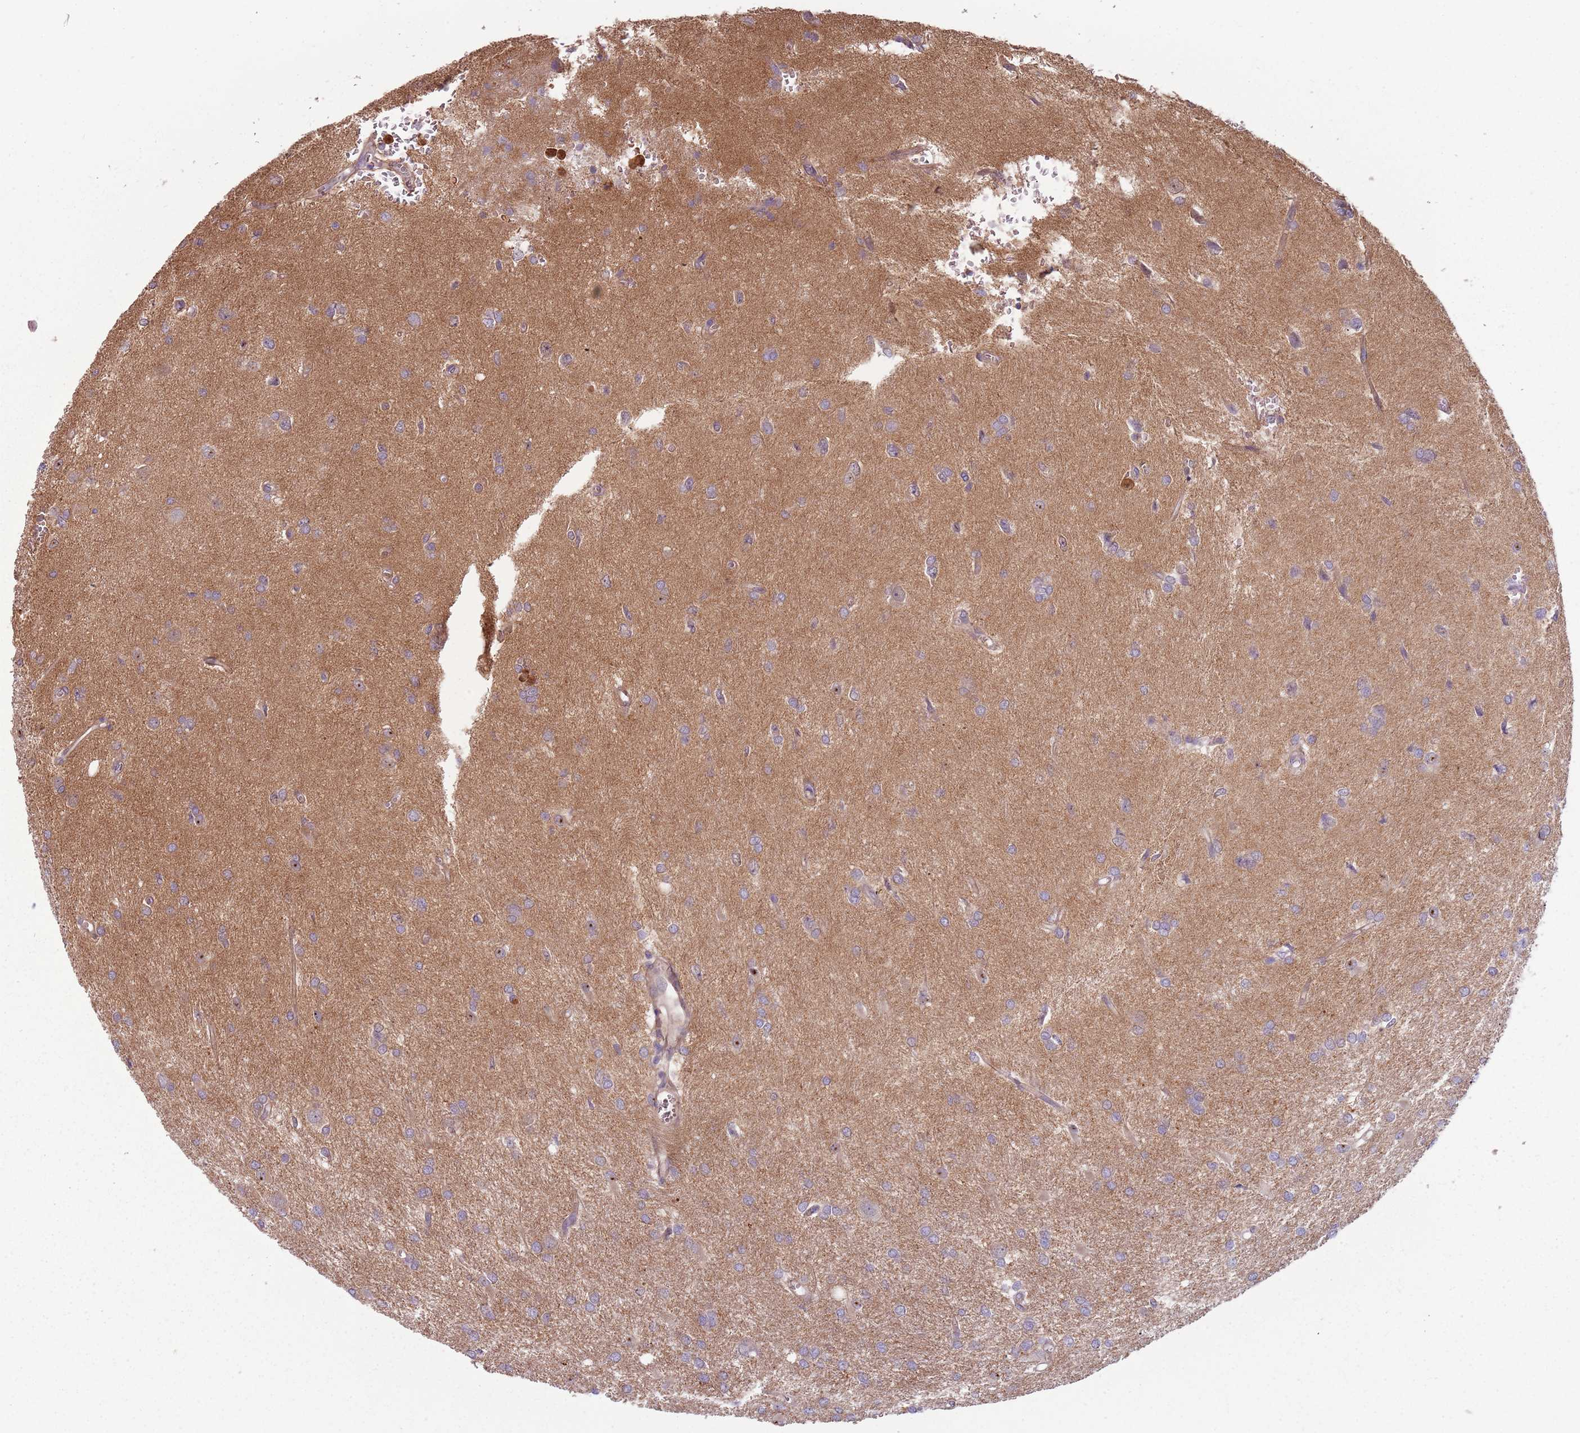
{"staining": {"intensity": "weak", "quantity": "<25%", "location": "cytoplasmic/membranous"}, "tissue": "glioma", "cell_type": "Tumor cells", "image_type": "cancer", "snomed": [{"axis": "morphology", "description": "Glioma, malignant, High grade"}, {"axis": "topography", "description": "Brain"}], "caption": "Immunohistochemistry (IHC) of malignant glioma (high-grade) displays no positivity in tumor cells. (DAB (3,3'-diaminobenzidine) IHC visualized using brightfield microscopy, high magnification).", "gene": "NADK", "patient": {"sex": "female", "age": 50}}